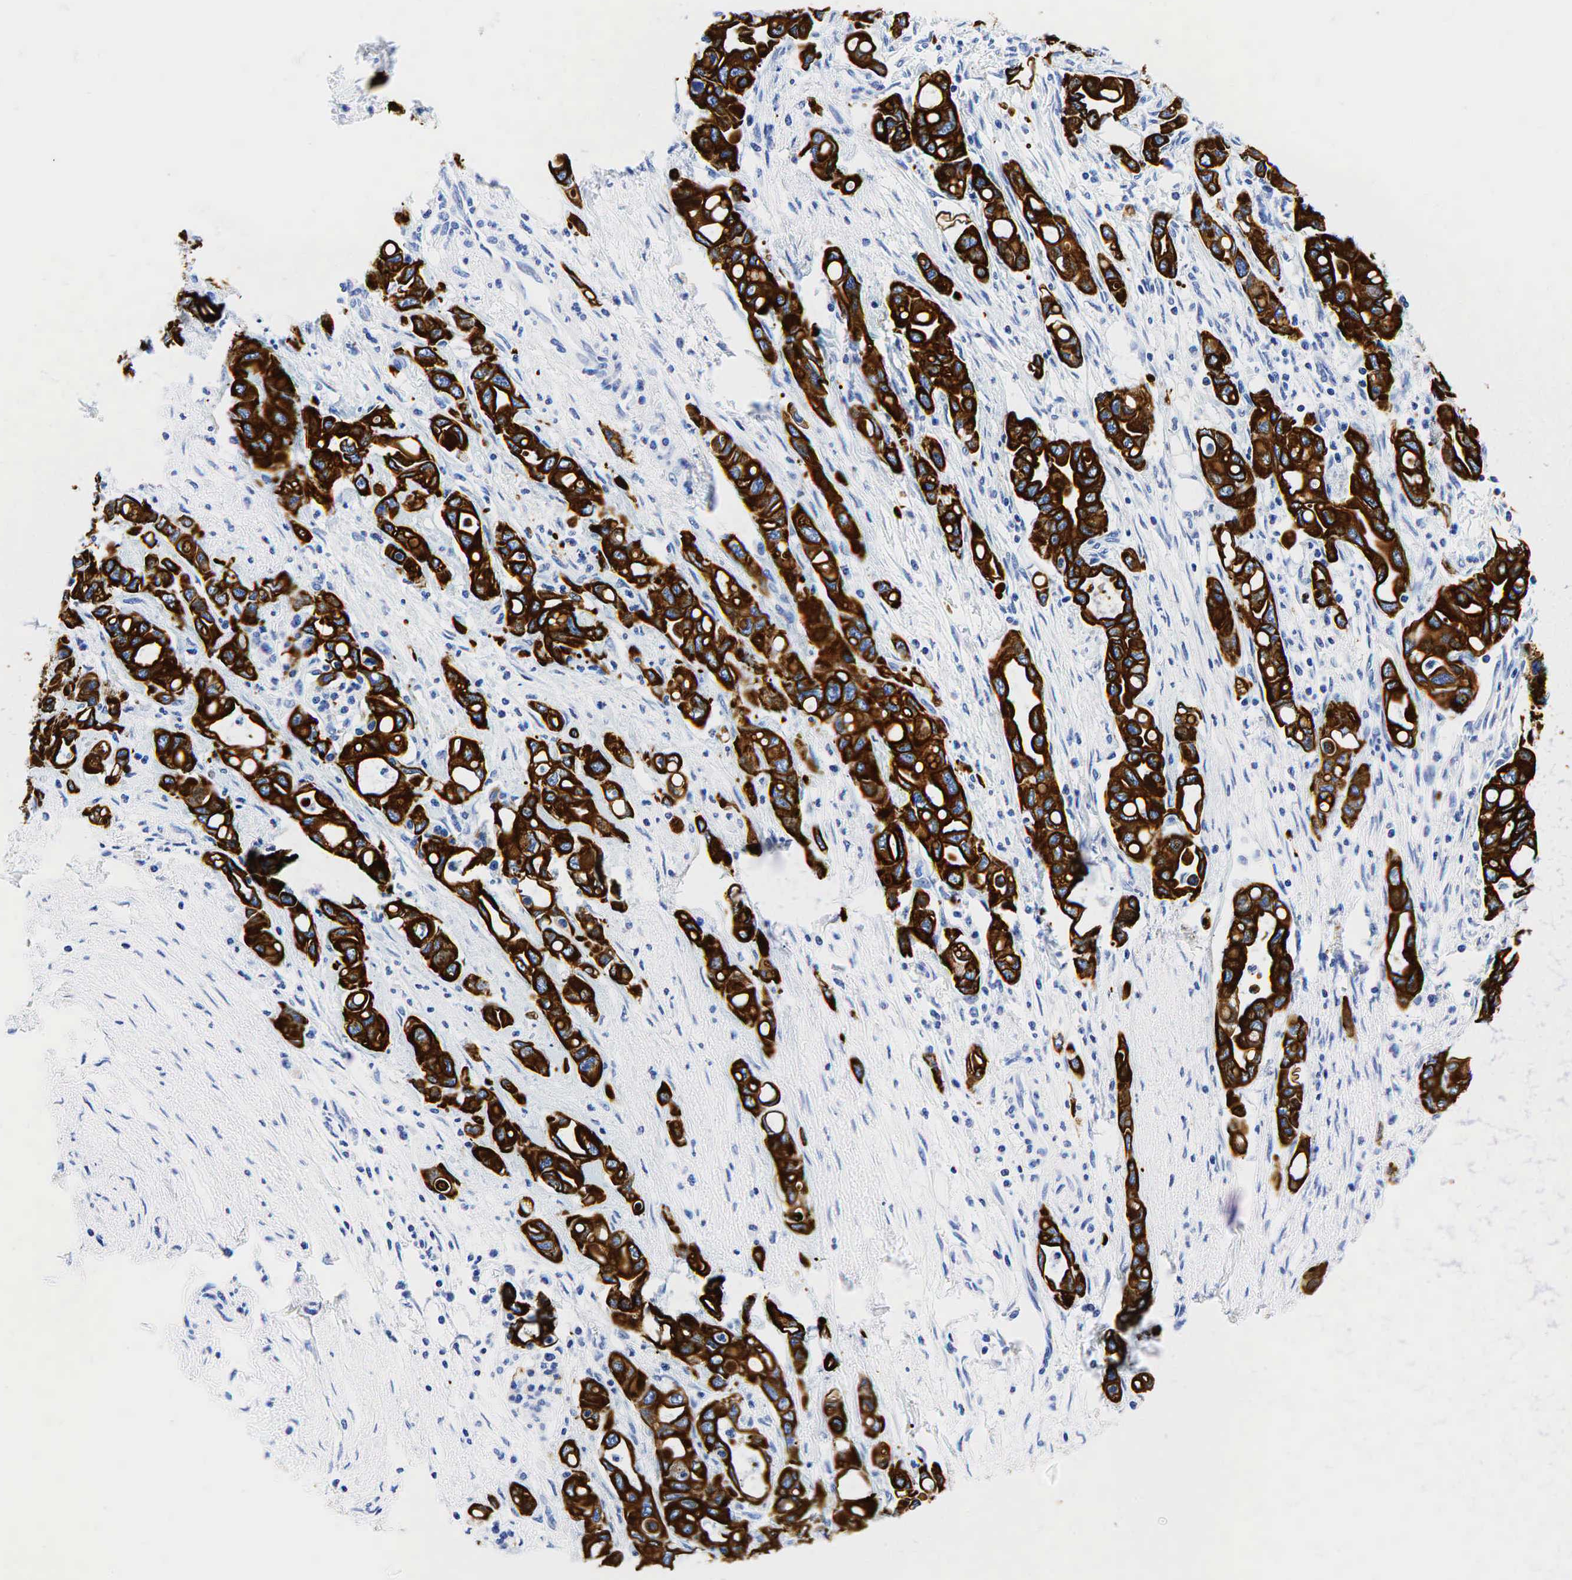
{"staining": {"intensity": "strong", "quantity": ">75%", "location": "cytoplasmic/membranous"}, "tissue": "pancreatic cancer", "cell_type": "Tumor cells", "image_type": "cancer", "snomed": [{"axis": "morphology", "description": "Adenocarcinoma, NOS"}, {"axis": "topography", "description": "Pancreas"}], "caption": "A photomicrograph of pancreatic adenocarcinoma stained for a protein displays strong cytoplasmic/membranous brown staining in tumor cells.", "gene": "KRT19", "patient": {"sex": "female", "age": 57}}